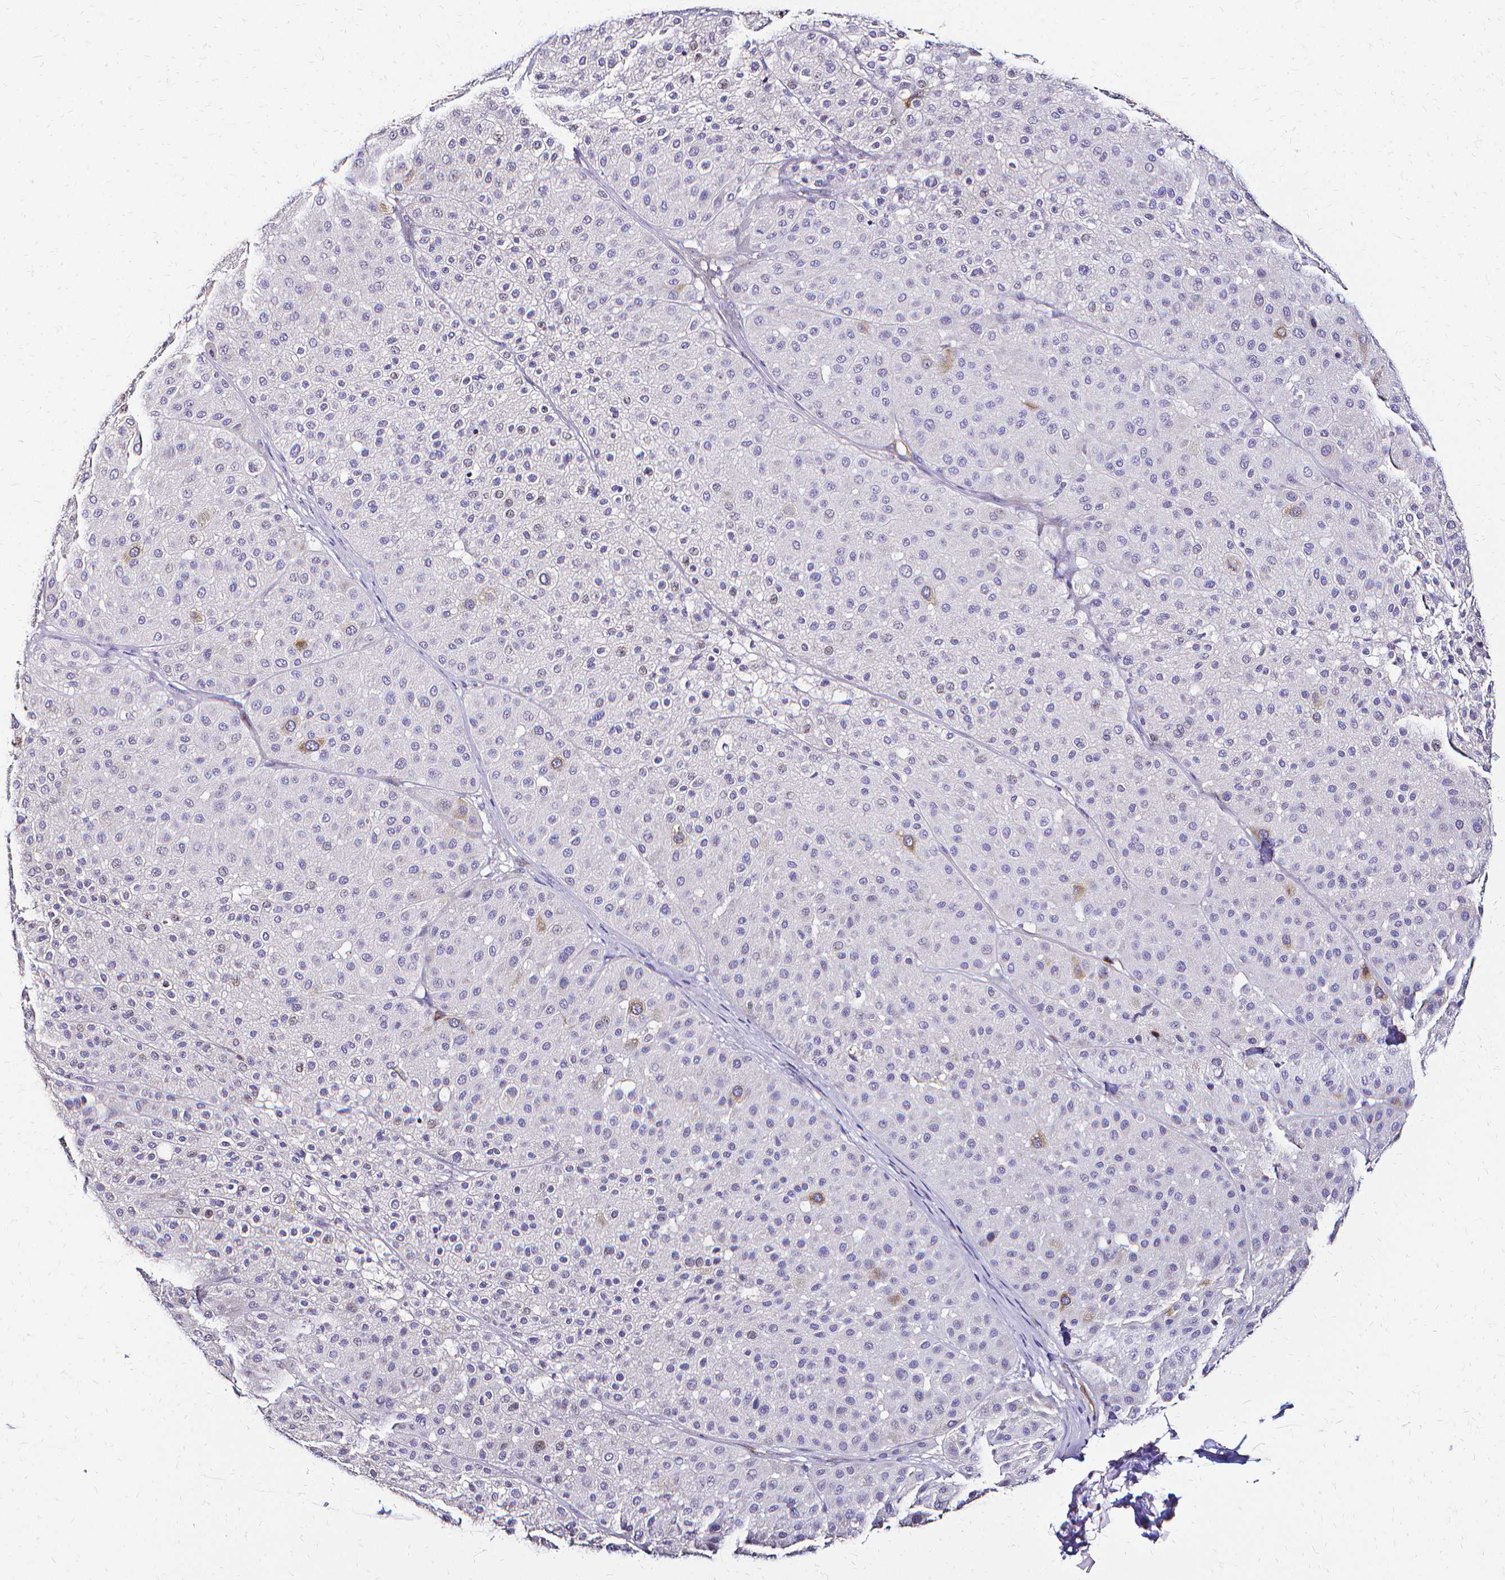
{"staining": {"intensity": "weak", "quantity": "<25%", "location": "cytoplasmic/membranous"}, "tissue": "melanoma", "cell_type": "Tumor cells", "image_type": "cancer", "snomed": [{"axis": "morphology", "description": "Malignant melanoma, Metastatic site"}, {"axis": "topography", "description": "Smooth muscle"}], "caption": "Tumor cells show no significant staining in melanoma.", "gene": "CCNB1", "patient": {"sex": "male", "age": 41}}